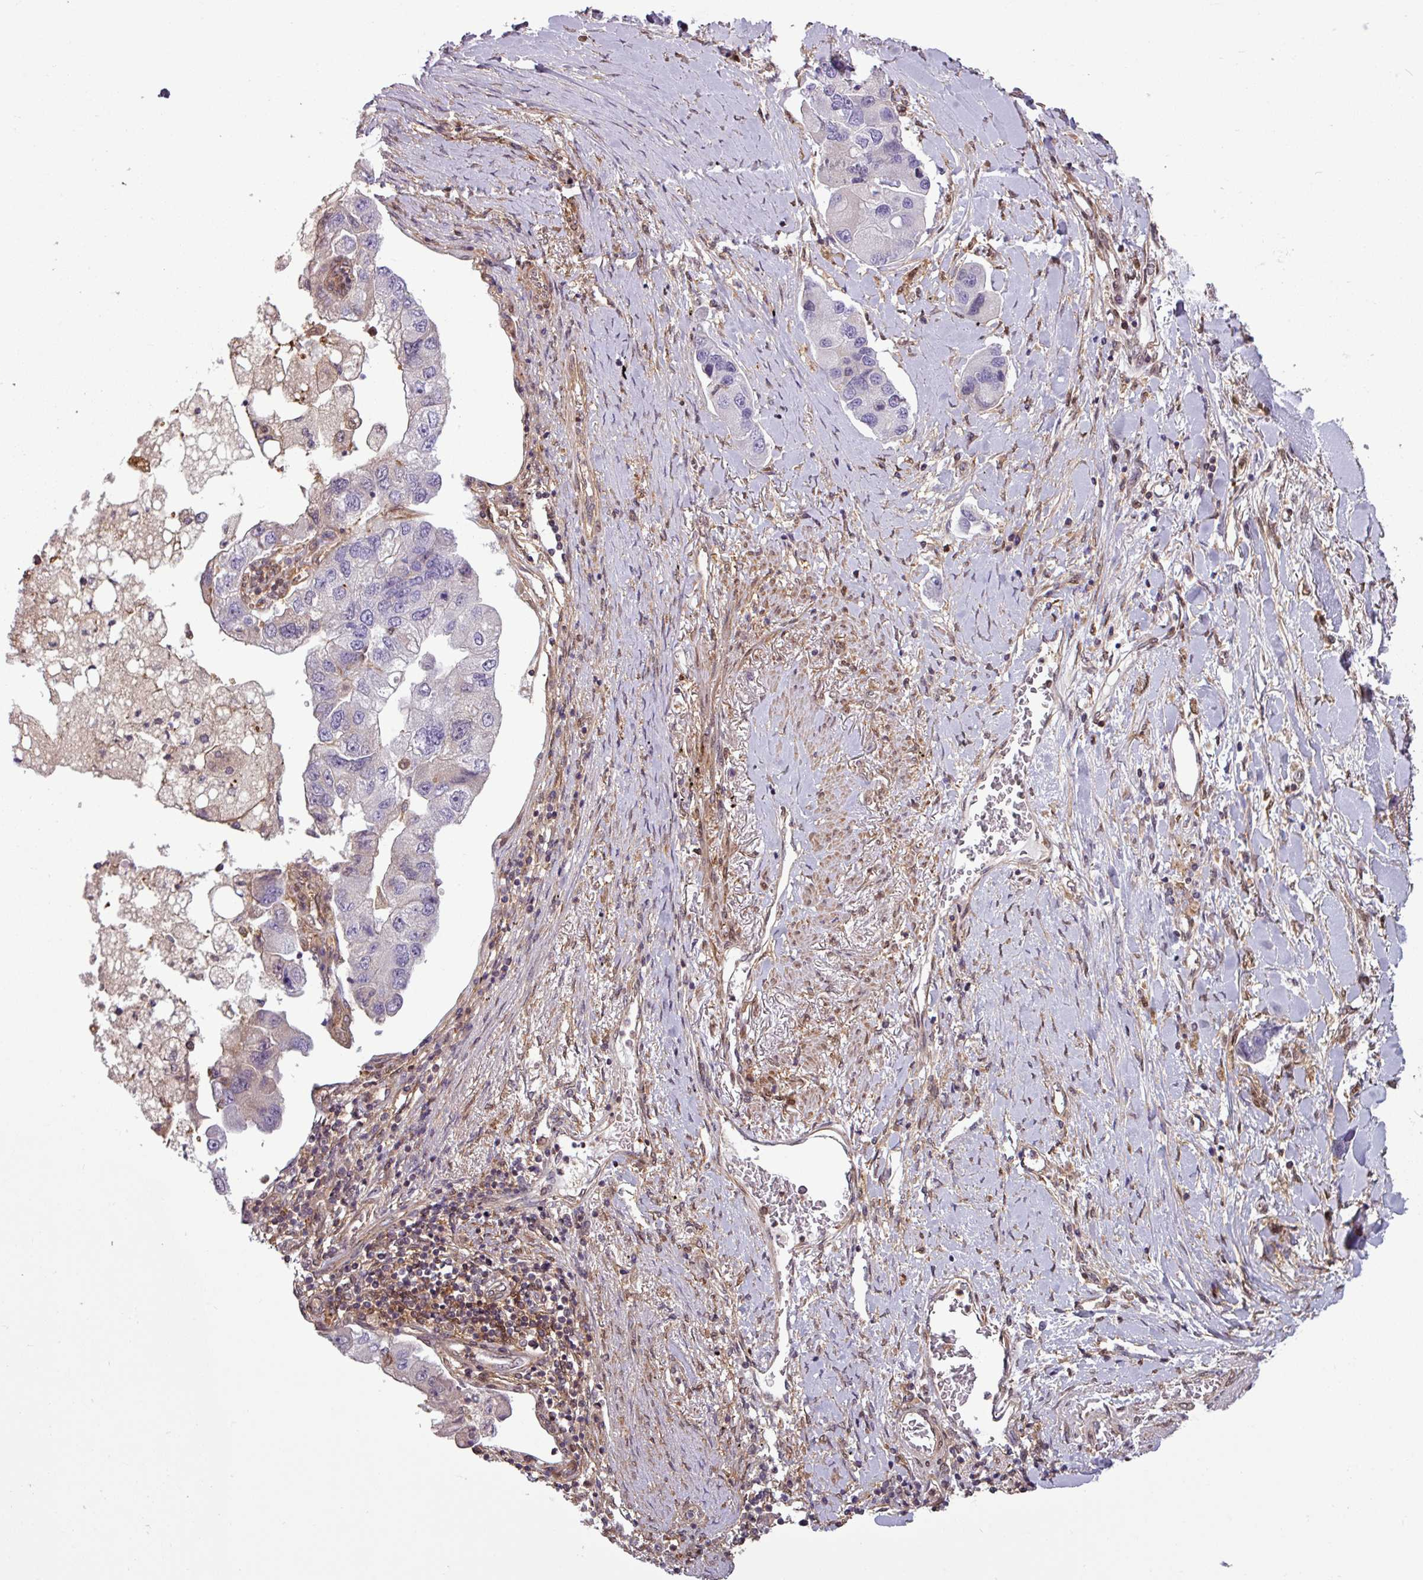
{"staining": {"intensity": "negative", "quantity": "none", "location": "none"}, "tissue": "lung cancer", "cell_type": "Tumor cells", "image_type": "cancer", "snomed": [{"axis": "morphology", "description": "Adenocarcinoma, NOS"}, {"axis": "topography", "description": "Lung"}], "caption": "The histopathology image shows no staining of tumor cells in lung adenocarcinoma. The staining was performed using DAB (3,3'-diaminobenzidine) to visualize the protein expression in brown, while the nuclei were stained in blue with hematoxylin (Magnification: 20x).", "gene": "SH3BGRL", "patient": {"sex": "female", "age": 54}}